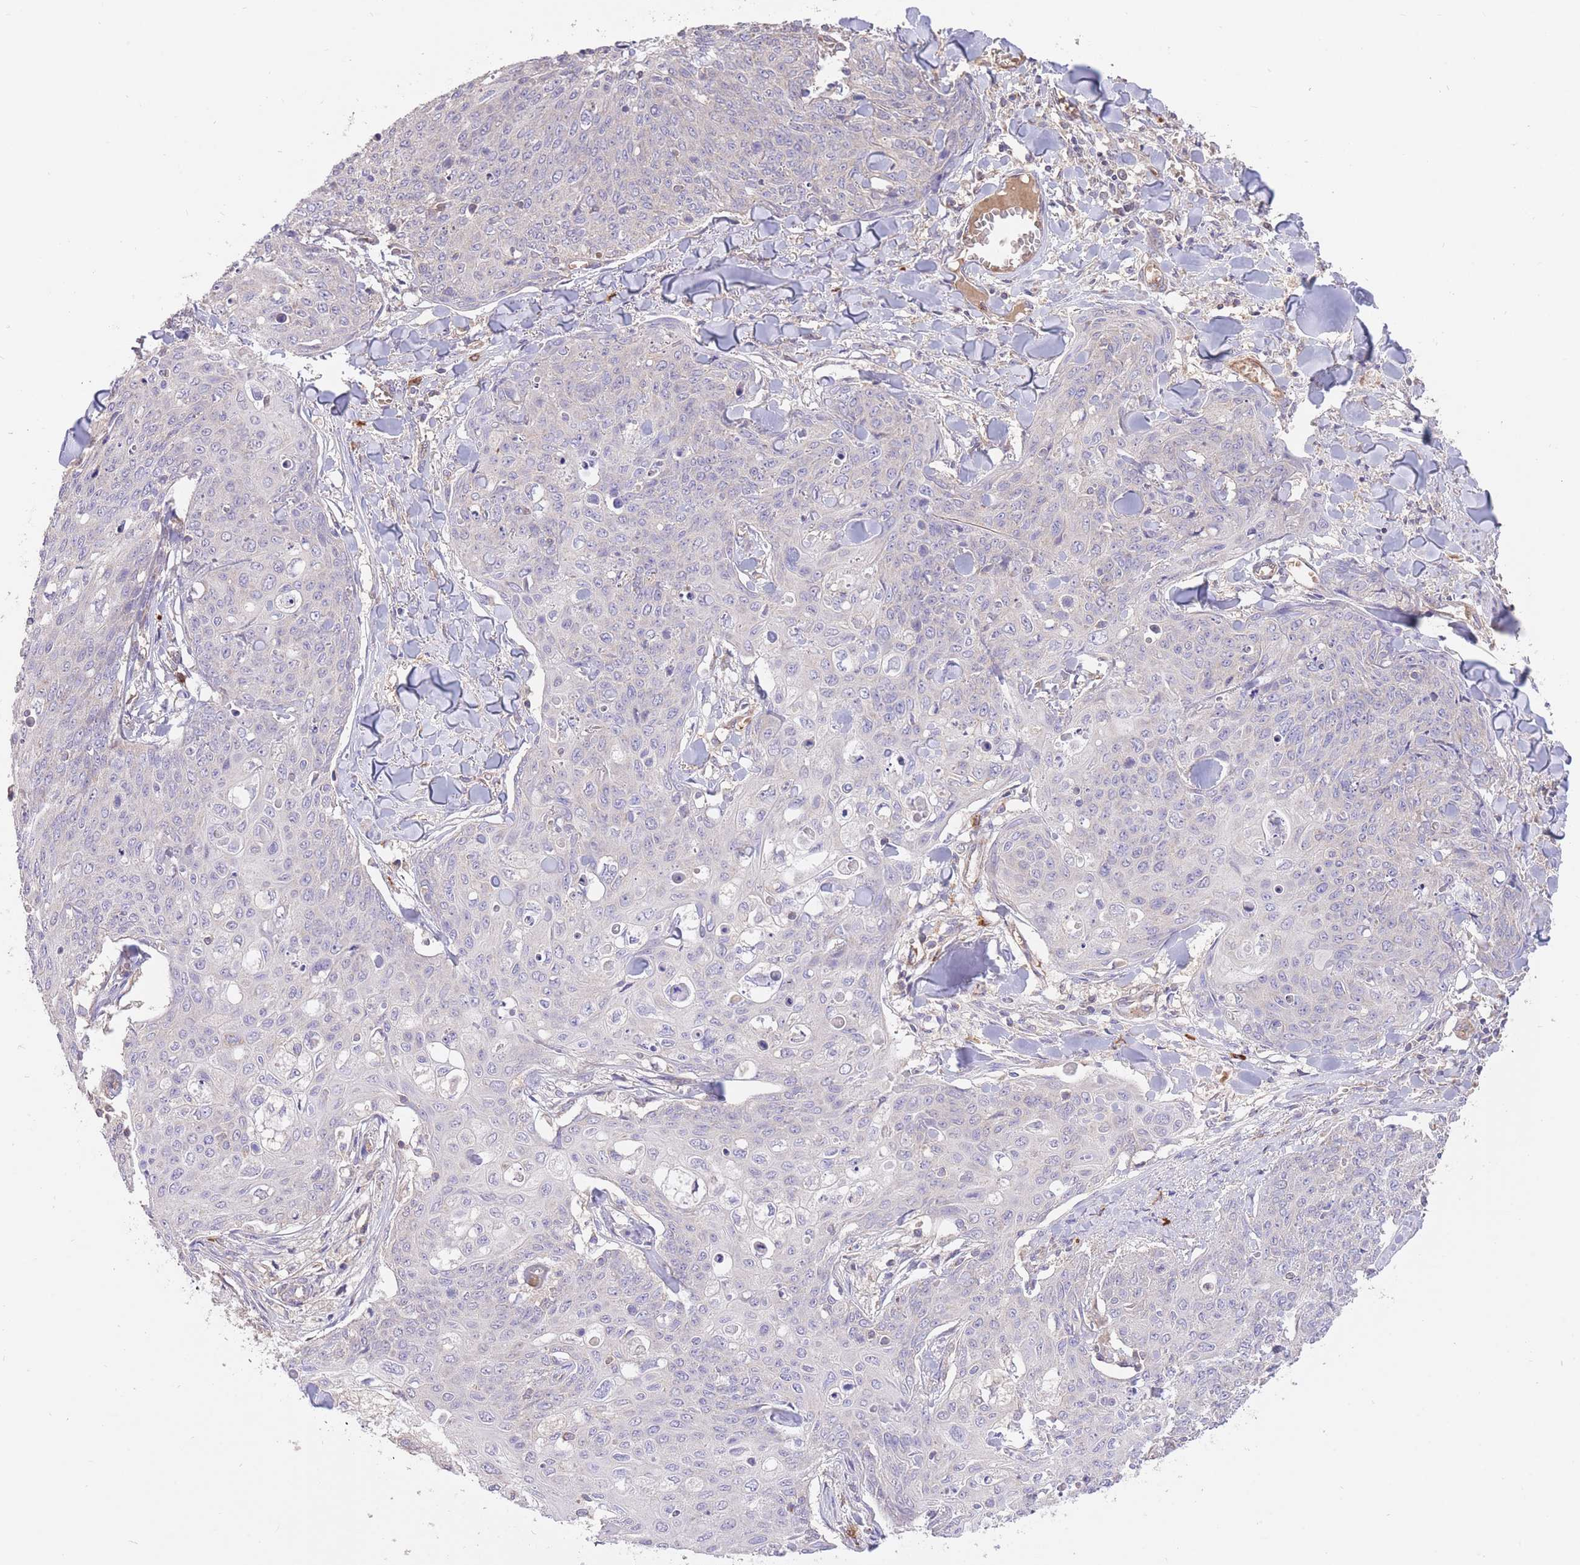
{"staining": {"intensity": "negative", "quantity": "none", "location": "none"}, "tissue": "skin cancer", "cell_type": "Tumor cells", "image_type": "cancer", "snomed": [{"axis": "morphology", "description": "Squamous cell carcinoma, NOS"}, {"axis": "topography", "description": "Skin"}, {"axis": "topography", "description": "Vulva"}], "caption": "Tumor cells show no significant protein expression in squamous cell carcinoma (skin).", "gene": "PREP", "patient": {"sex": "female", "age": 85}}